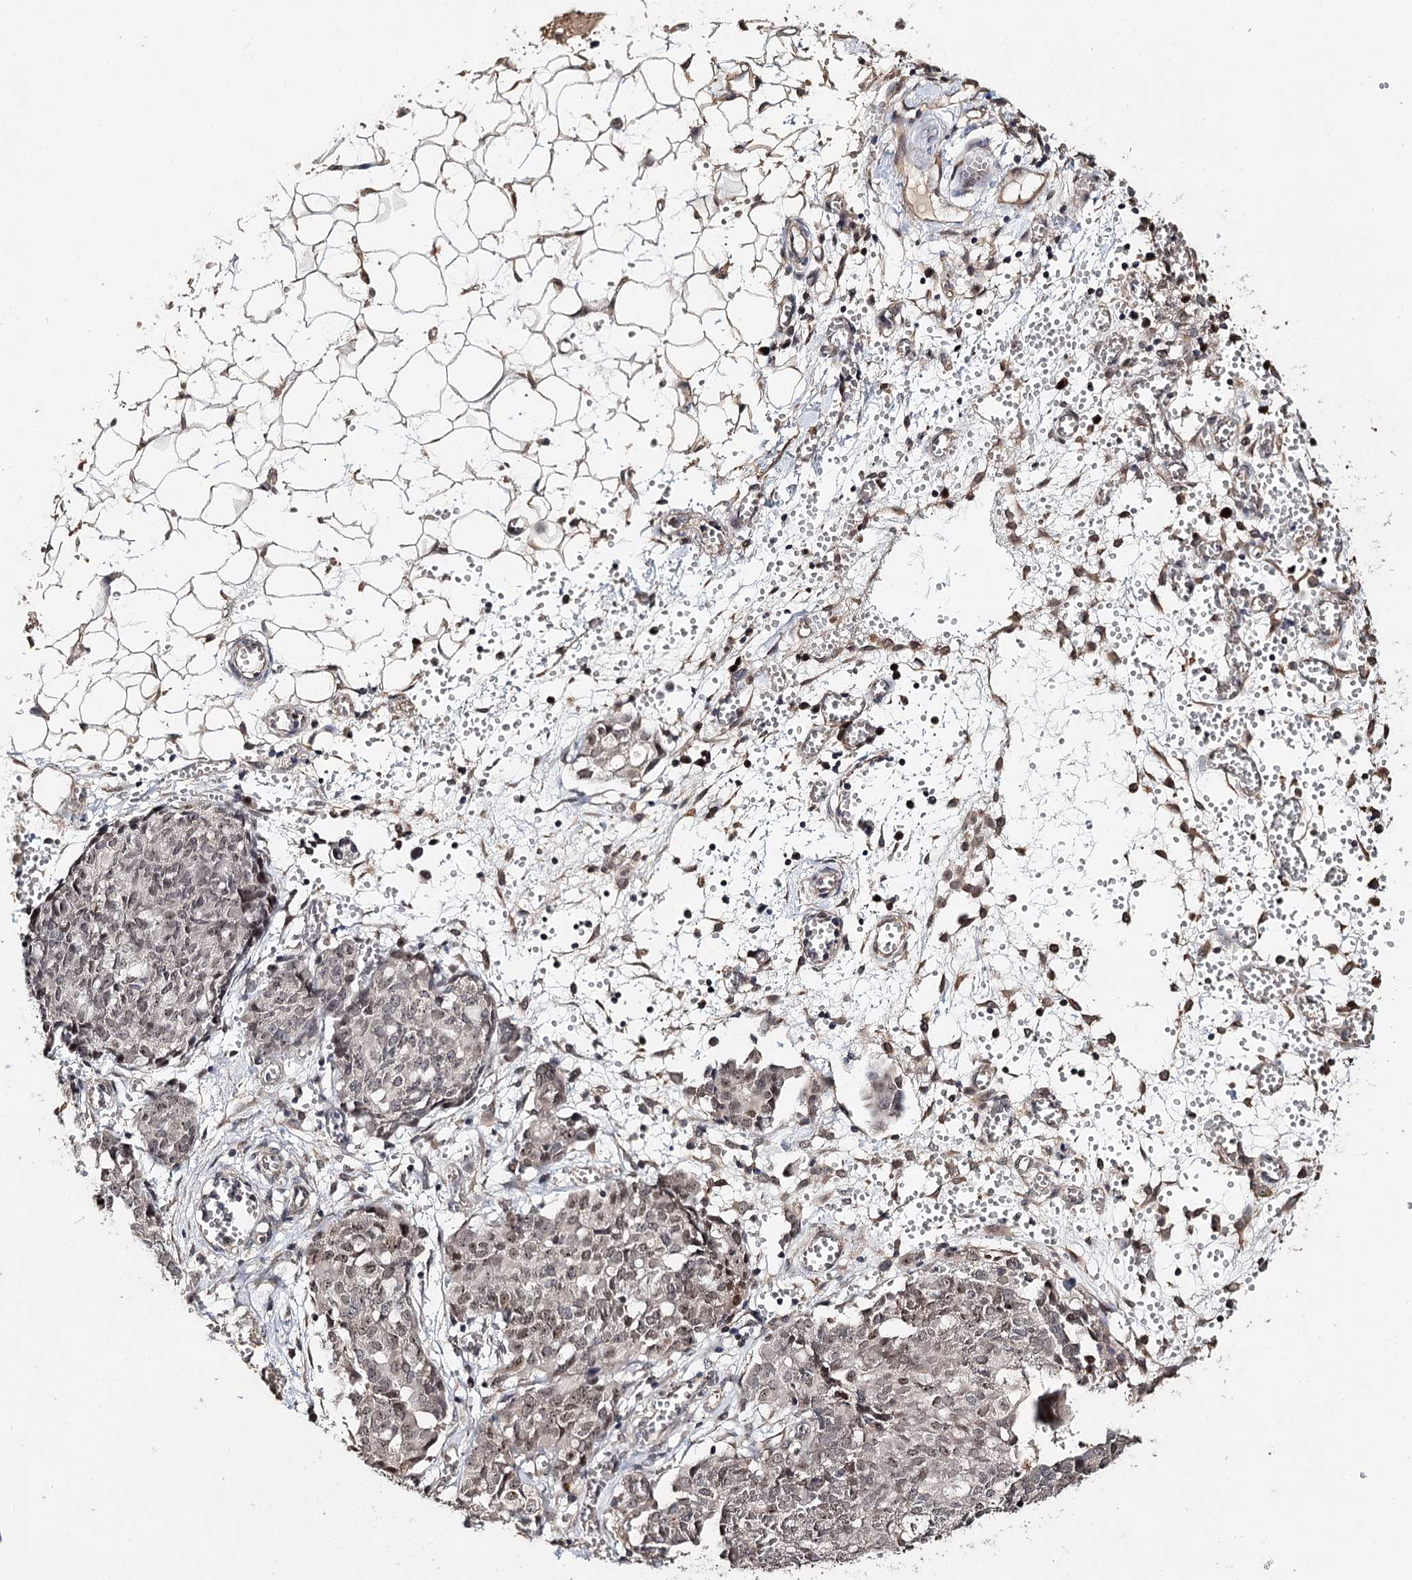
{"staining": {"intensity": "weak", "quantity": ">75%", "location": "nuclear"}, "tissue": "ovarian cancer", "cell_type": "Tumor cells", "image_type": "cancer", "snomed": [{"axis": "morphology", "description": "Cystadenocarcinoma, serous, NOS"}, {"axis": "topography", "description": "Soft tissue"}, {"axis": "topography", "description": "Ovary"}], "caption": "Approximately >75% of tumor cells in ovarian cancer show weak nuclear protein expression as visualized by brown immunohistochemical staining.", "gene": "NOPCHAP1", "patient": {"sex": "female", "age": 57}}